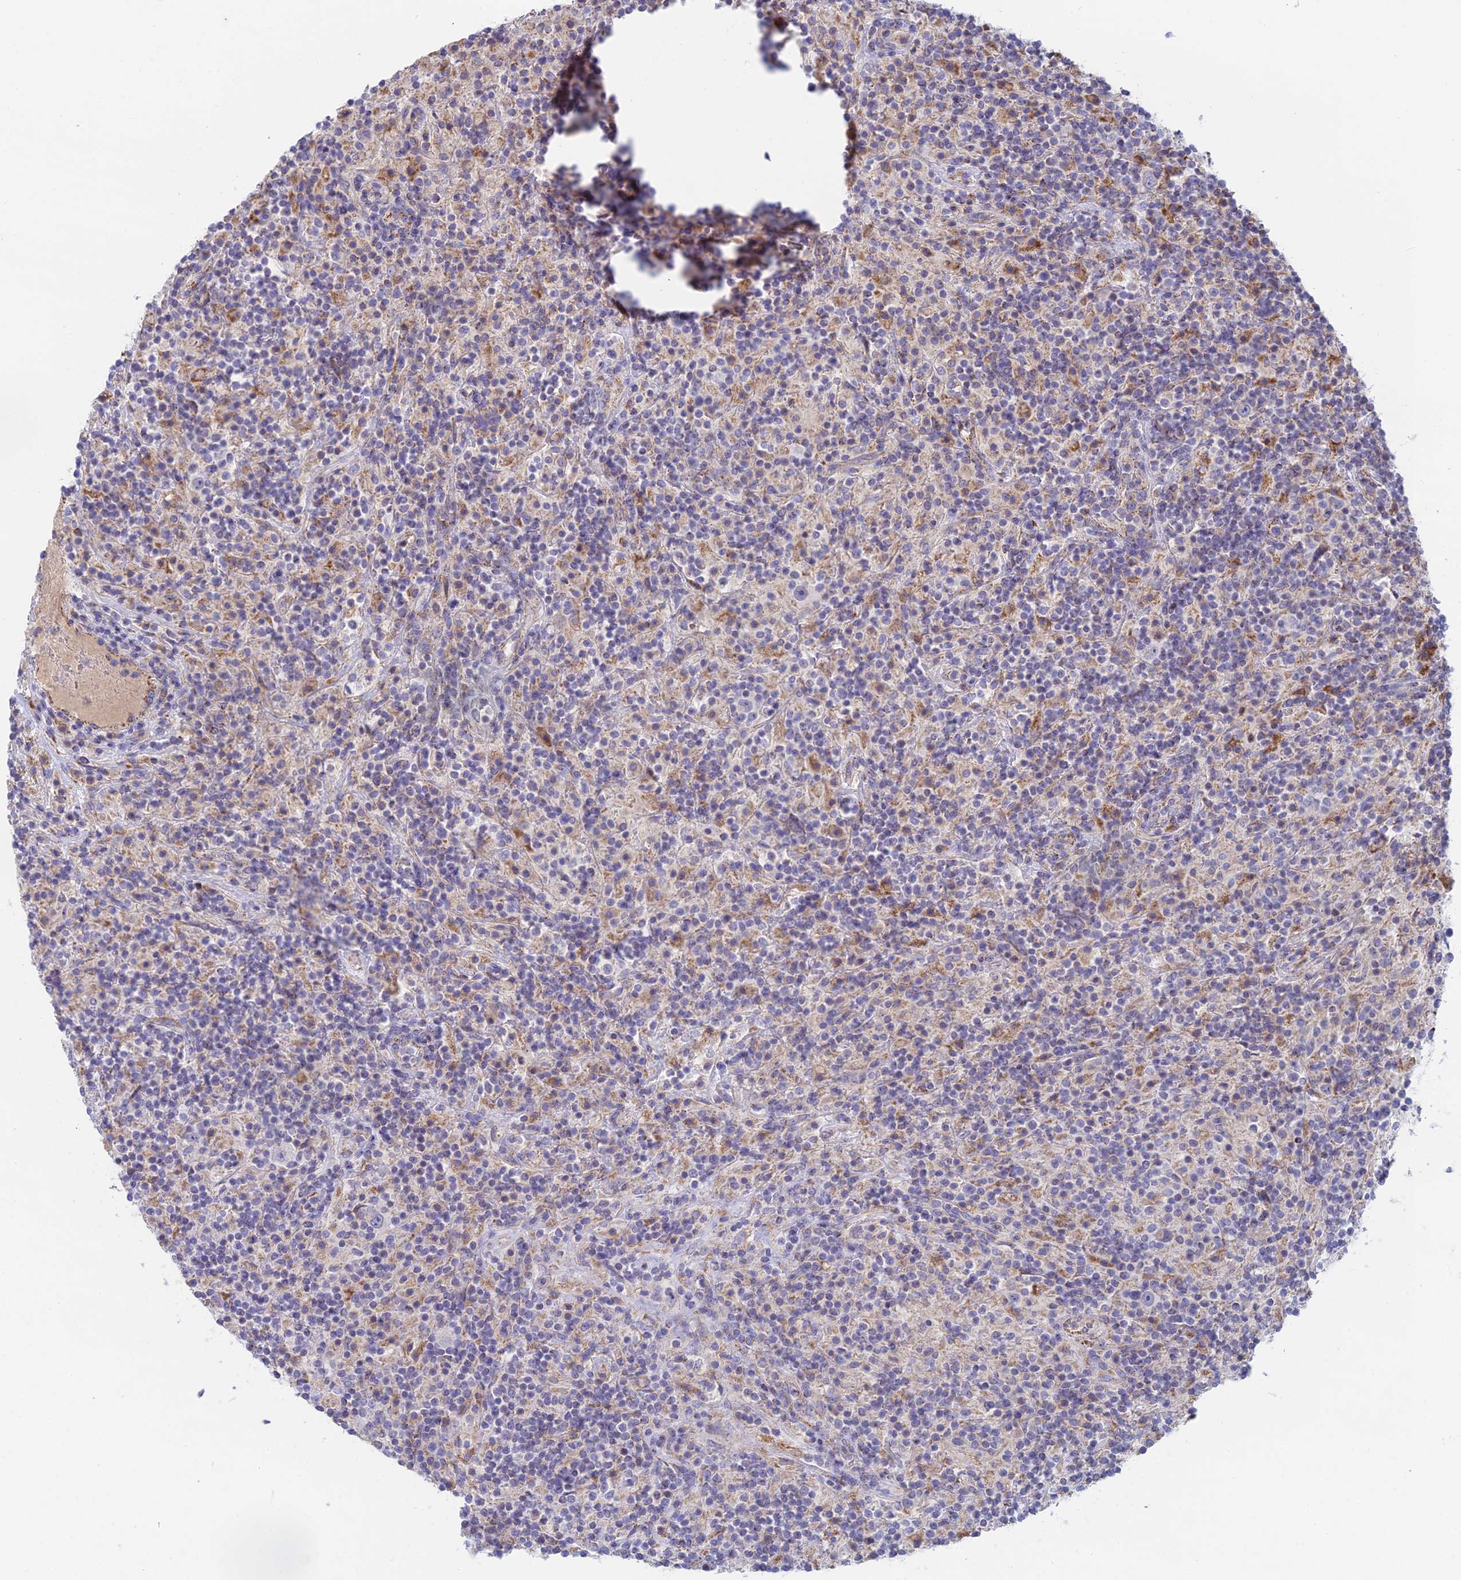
{"staining": {"intensity": "negative", "quantity": "none", "location": "none"}, "tissue": "lymphoma", "cell_type": "Tumor cells", "image_type": "cancer", "snomed": [{"axis": "morphology", "description": "Hodgkin's disease, NOS"}, {"axis": "topography", "description": "Lymph node"}], "caption": "Lymphoma was stained to show a protein in brown. There is no significant positivity in tumor cells. (DAB IHC visualized using brightfield microscopy, high magnification).", "gene": "IFTAP", "patient": {"sex": "male", "age": 70}}